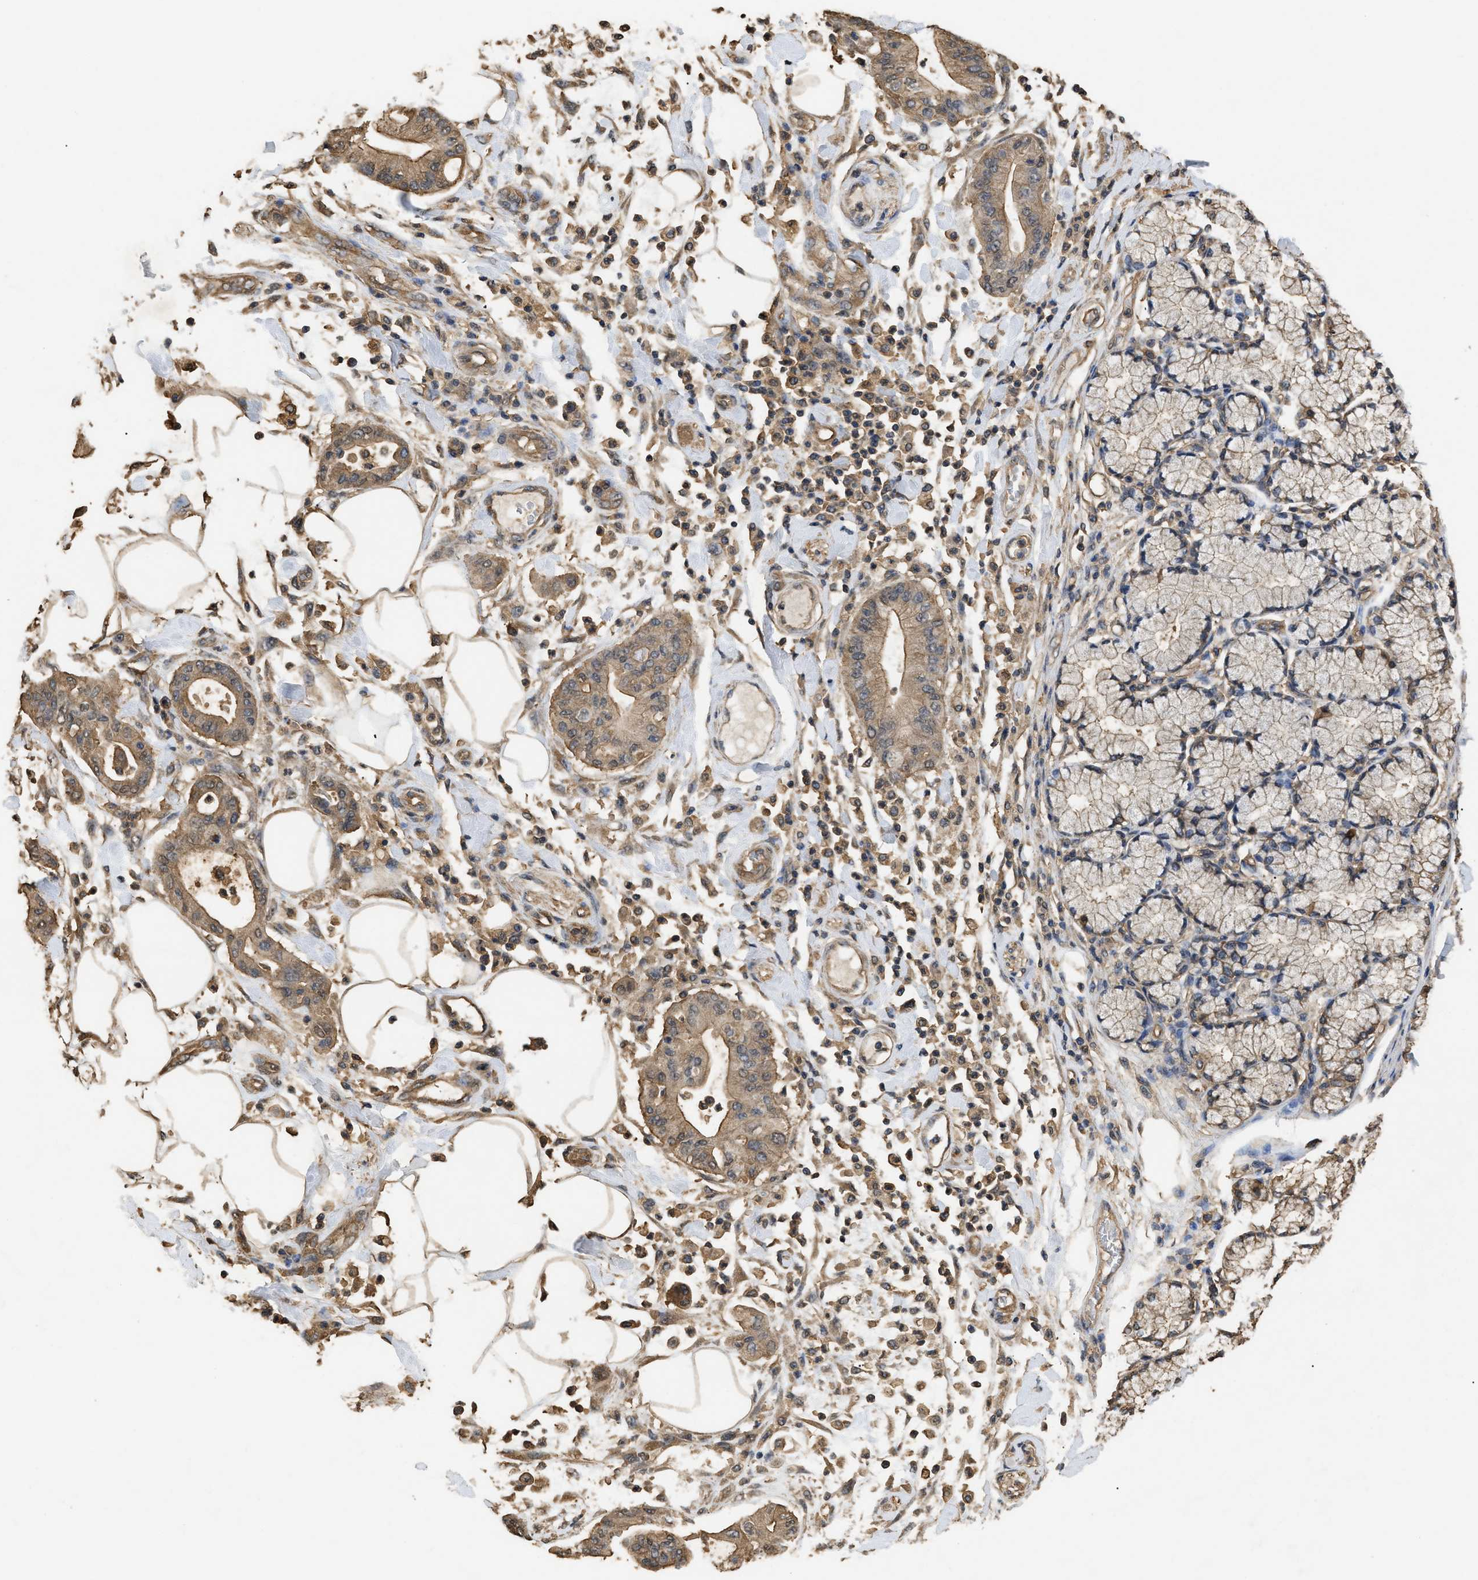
{"staining": {"intensity": "moderate", "quantity": ">75%", "location": "cytoplasmic/membranous"}, "tissue": "pancreatic cancer", "cell_type": "Tumor cells", "image_type": "cancer", "snomed": [{"axis": "morphology", "description": "Adenocarcinoma, NOS"}, {"axis": "morphology", "description": "Adenocarcinoma, metastatic, NOS"}, {"axis": "topography", "description": "Lymph node"}, {"axis": "topography", "description": "Pancreas"}, {"axis": "topography", "description": "Duodenum"}], "caption": "The micrograph displays staining of pancreatic metastatic adenocarcinoma, revealing moderate cytoplasmic/membranous protein staining (brown color) within tumor cells.", "gene": "CALM1", "patient": {"sex": "female", "age": 64}}